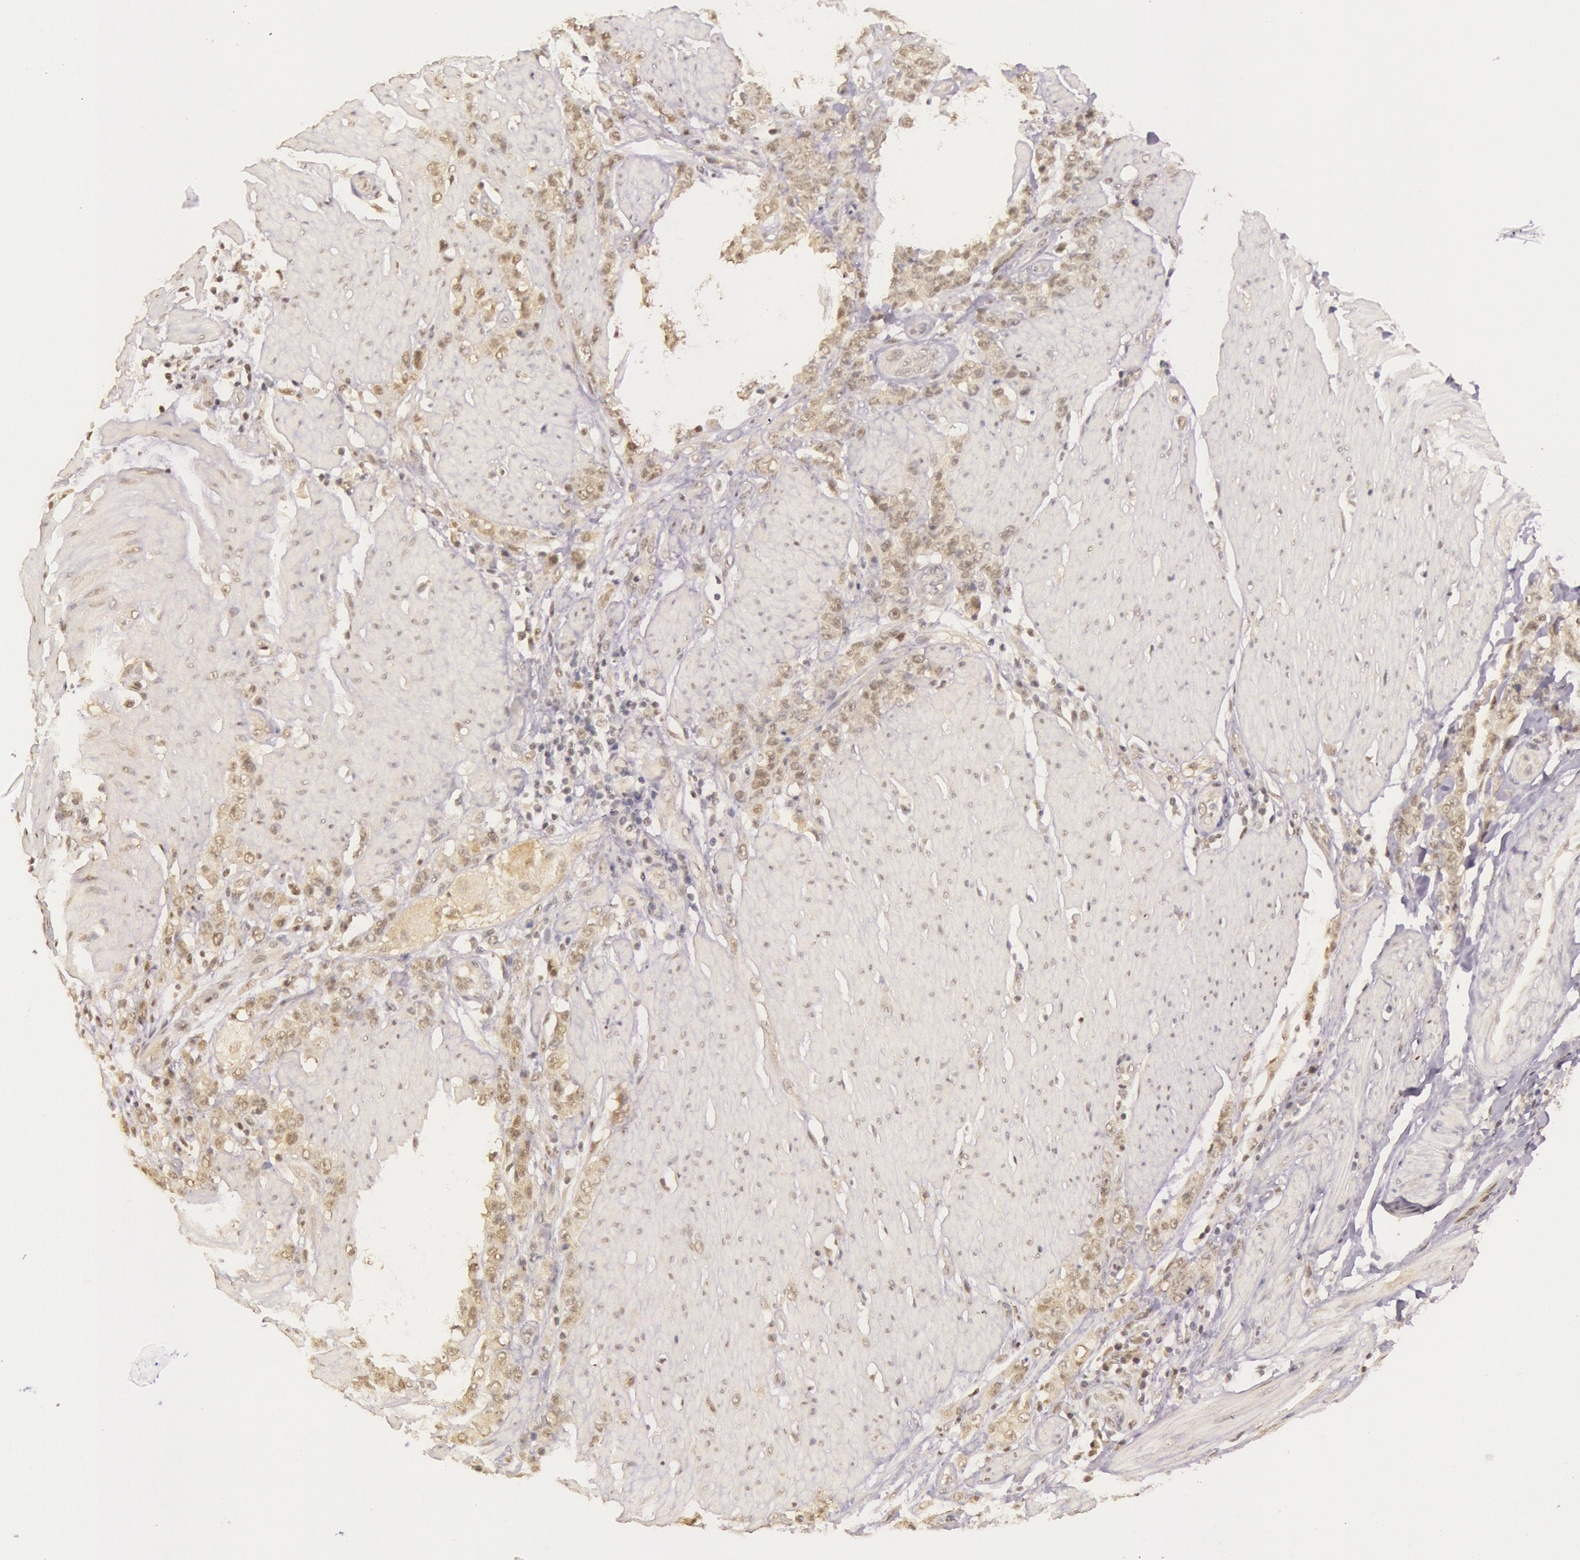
{"staining": {"intensity": "weak", "quantity": "<25%", "location": "cytoplasmic/membranous,nuclear"}, "tissue": "stomach cancer", "cell_type": "Tumor cells", "image_type": "cancer", "snomed": [{"axis": "morphology", "description": "Adenocarcinoma, NOS"}, {"axis": "topography", "description": "Stomach, lower"}], "caption": "This histopathology image is of adenocarcinoma (stomach) stained with immunohistochemistry (IHC) to label a protein in brown with the nuclei are counter-stained blue. There is no expression in tumor cells. (Stains: DAB IHC with hematoxylin counter stain, Microscopy: brightfield microscopy at high magnification).", "gene": "RTL10", "patient": {"sex": "male", "age": 88}}